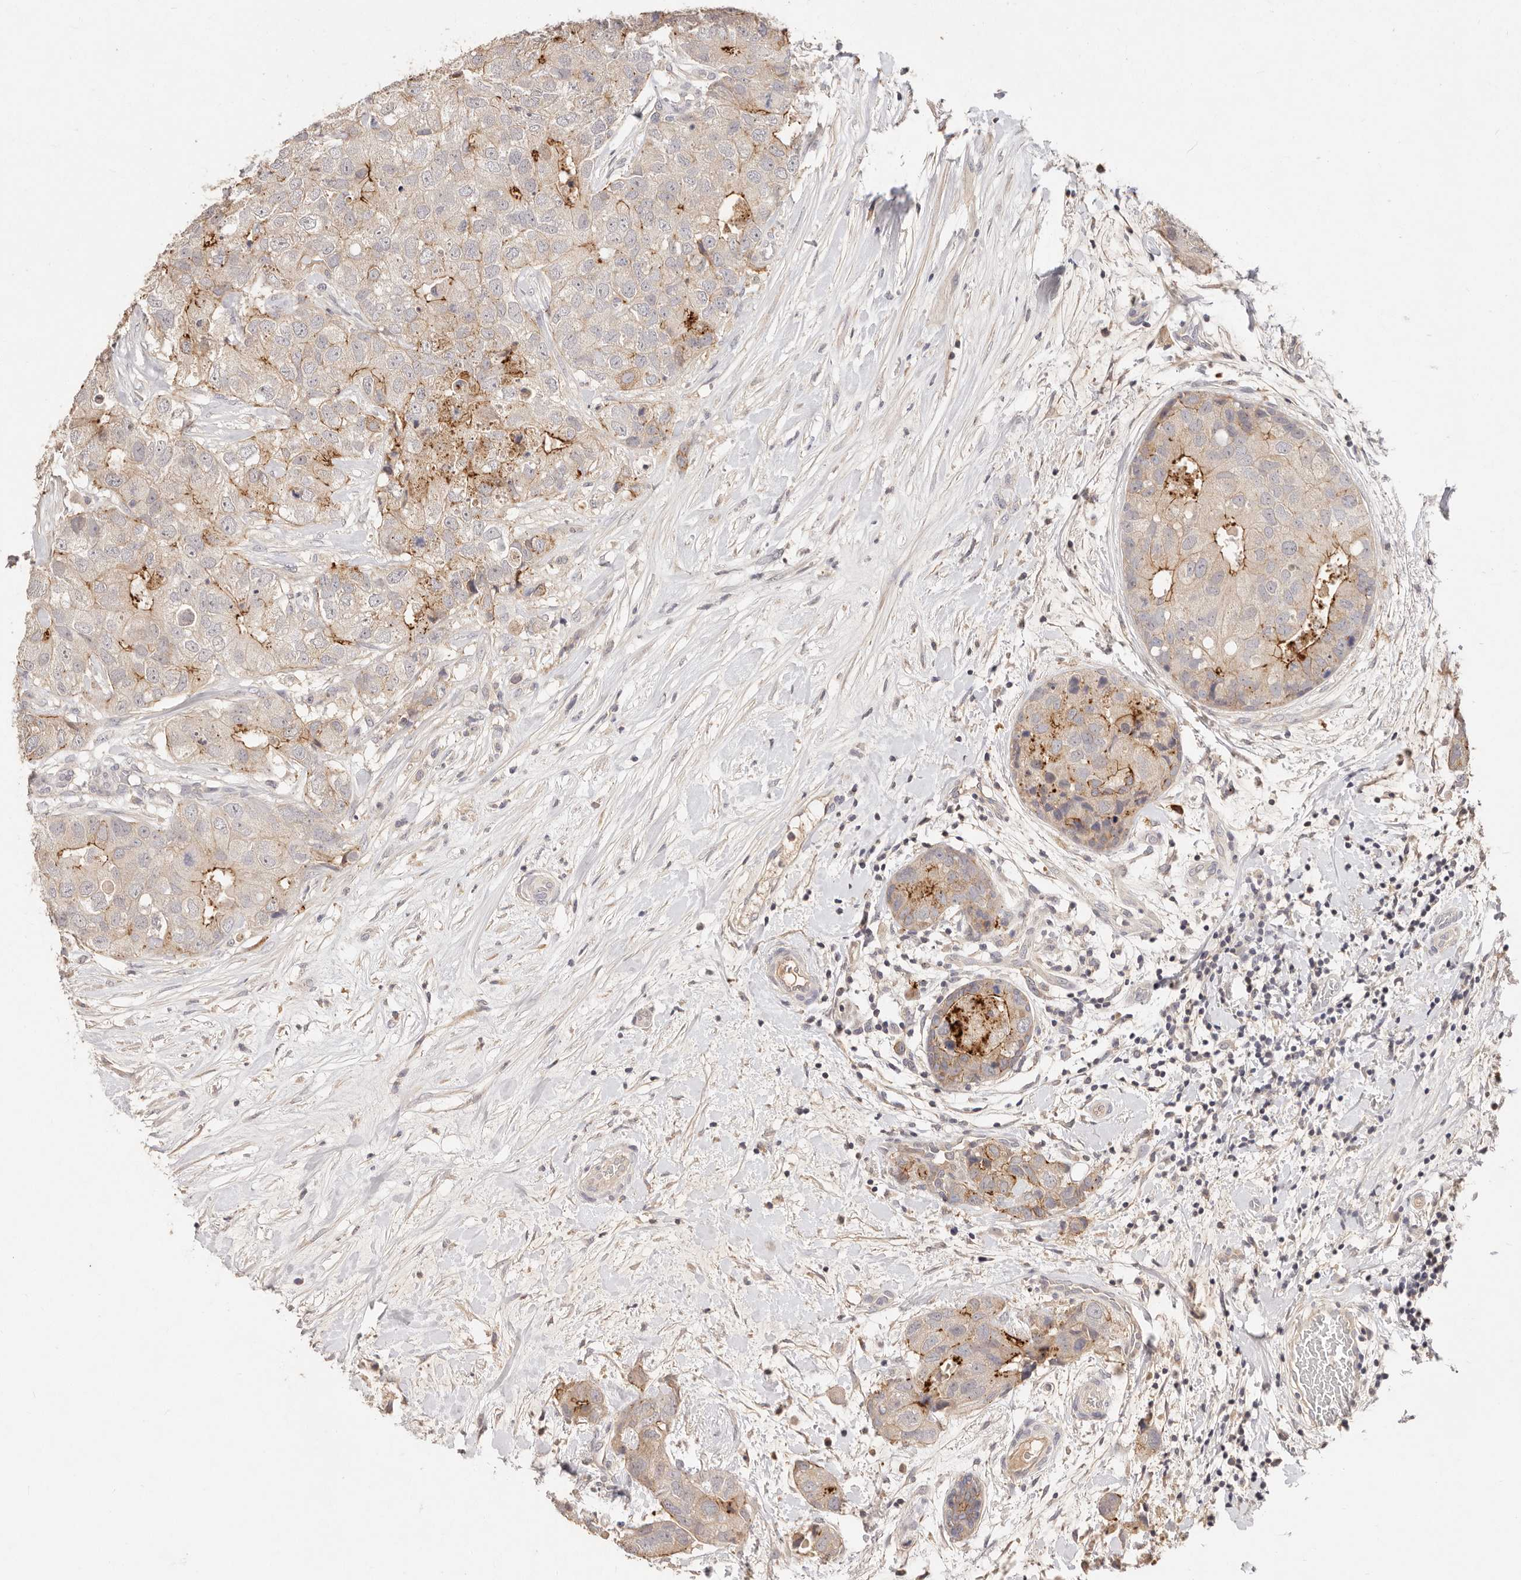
{"staining": {"intensity": "moderate", "quantity": "<25%", "location": "cytoplasmic/membranous"}, "tissue": "breast cancer", "cell_type": "Tumor cells", "image_type": "cancer", "snomed": [{"axis": "morphology", "description": "Duct carcinoma"}, {"axis": "topography", "description": "Breast"}], "caption": "High-power microscopy captured an immunohistochemistry image of breast cancer (invasive ductal carcinoma), revealing moderate cytoplasmic/membranous positivity in about <25% of tumor cells. The staining was performed using DAB, with brown indicating positive protein expression. Nuclei are stained blue with hematoxylin.", "gene": "CXADR", "patient": {"sex": "female", "age": 62}}